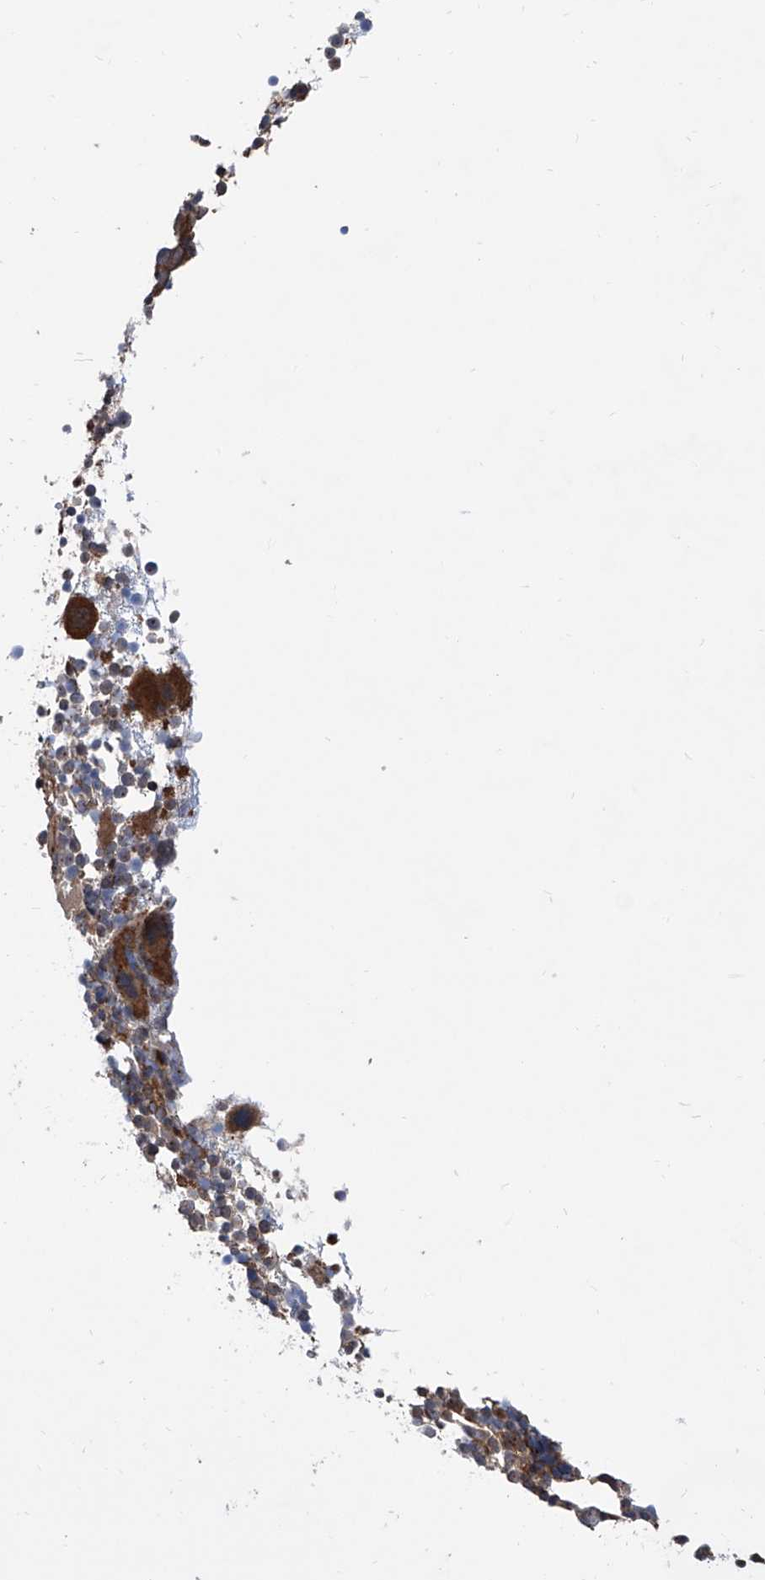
{"staining": {"intensity": "moderate", "quantity": "25%-75%", "location": "cytoplasmic/membranous"}, "tissue": "bone marrow", "cell_type": "Hematopoietic cells", "image_type": "normal", "snomed": [{"axis": "morphology", "description": "Normal tissue, NOS"}, {"axis": "topography", "description": "Bone marrow"}], "caption": "The immunohistochemical stain highlights moderate cytoplasmic/membranous staining in hematopoietic cells of unremarkable bone marrow. Nuclei are stained in blue.", "gene": "HOXC8", "patient": {"sex": "female", "age": 57}}